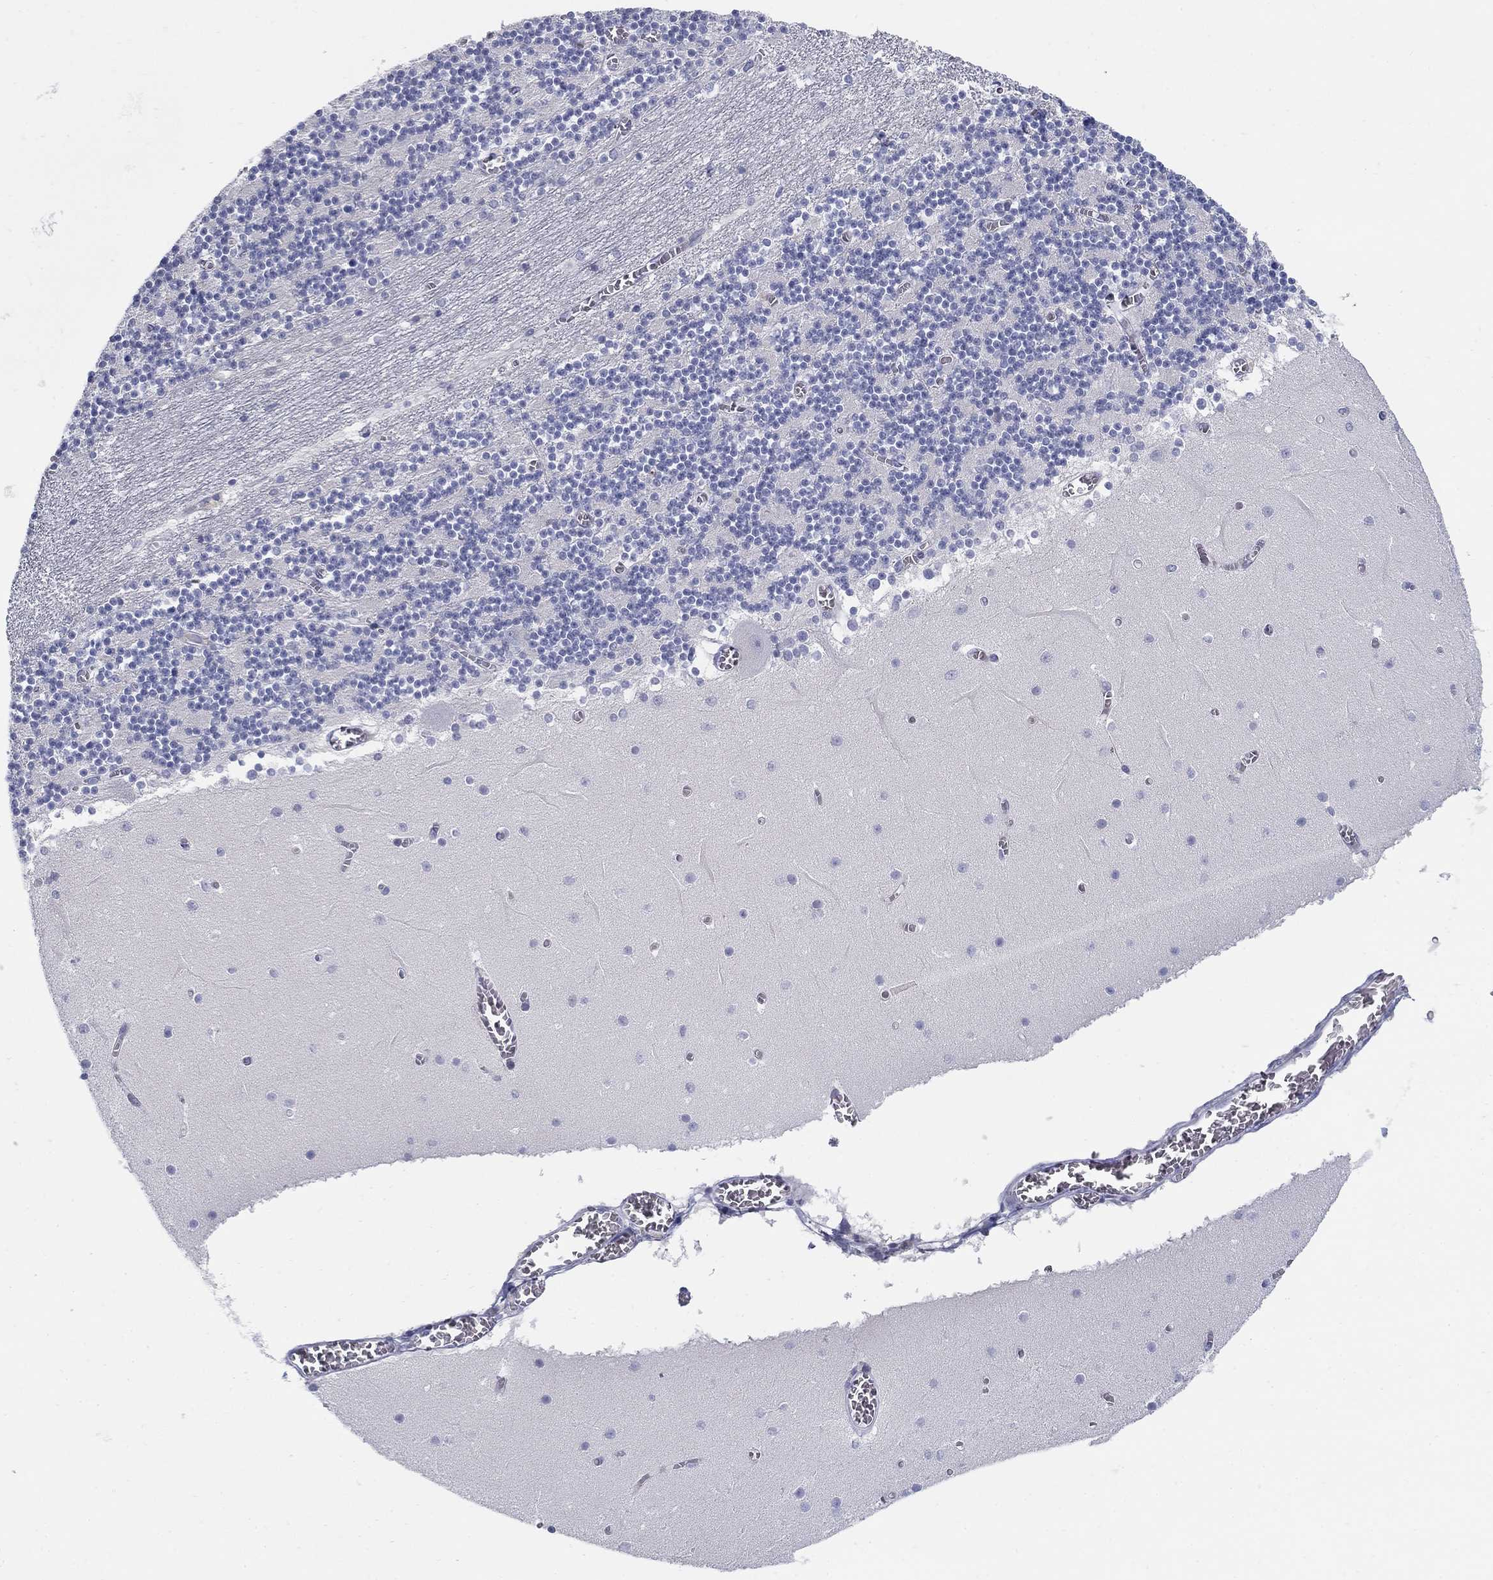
{"staining": {"intensity": "negative", "quantity": "none", "location": "none"}, "tissue": "cerebellum", "cell_type": "Cells in granular layer", "image_type": "normal", "snomed": [{"axis": "morphology", "description": "Normal tissue, NOS"}, {"axis": "topography", "description": "Cerebellum"}], "caption": "This is a image of immunohistochemistry staining of normal cerebellum, which shows no staining in cells in granular layer.", "gene": "HEATR4", "patient": {"sex": "female", "age": 28}}